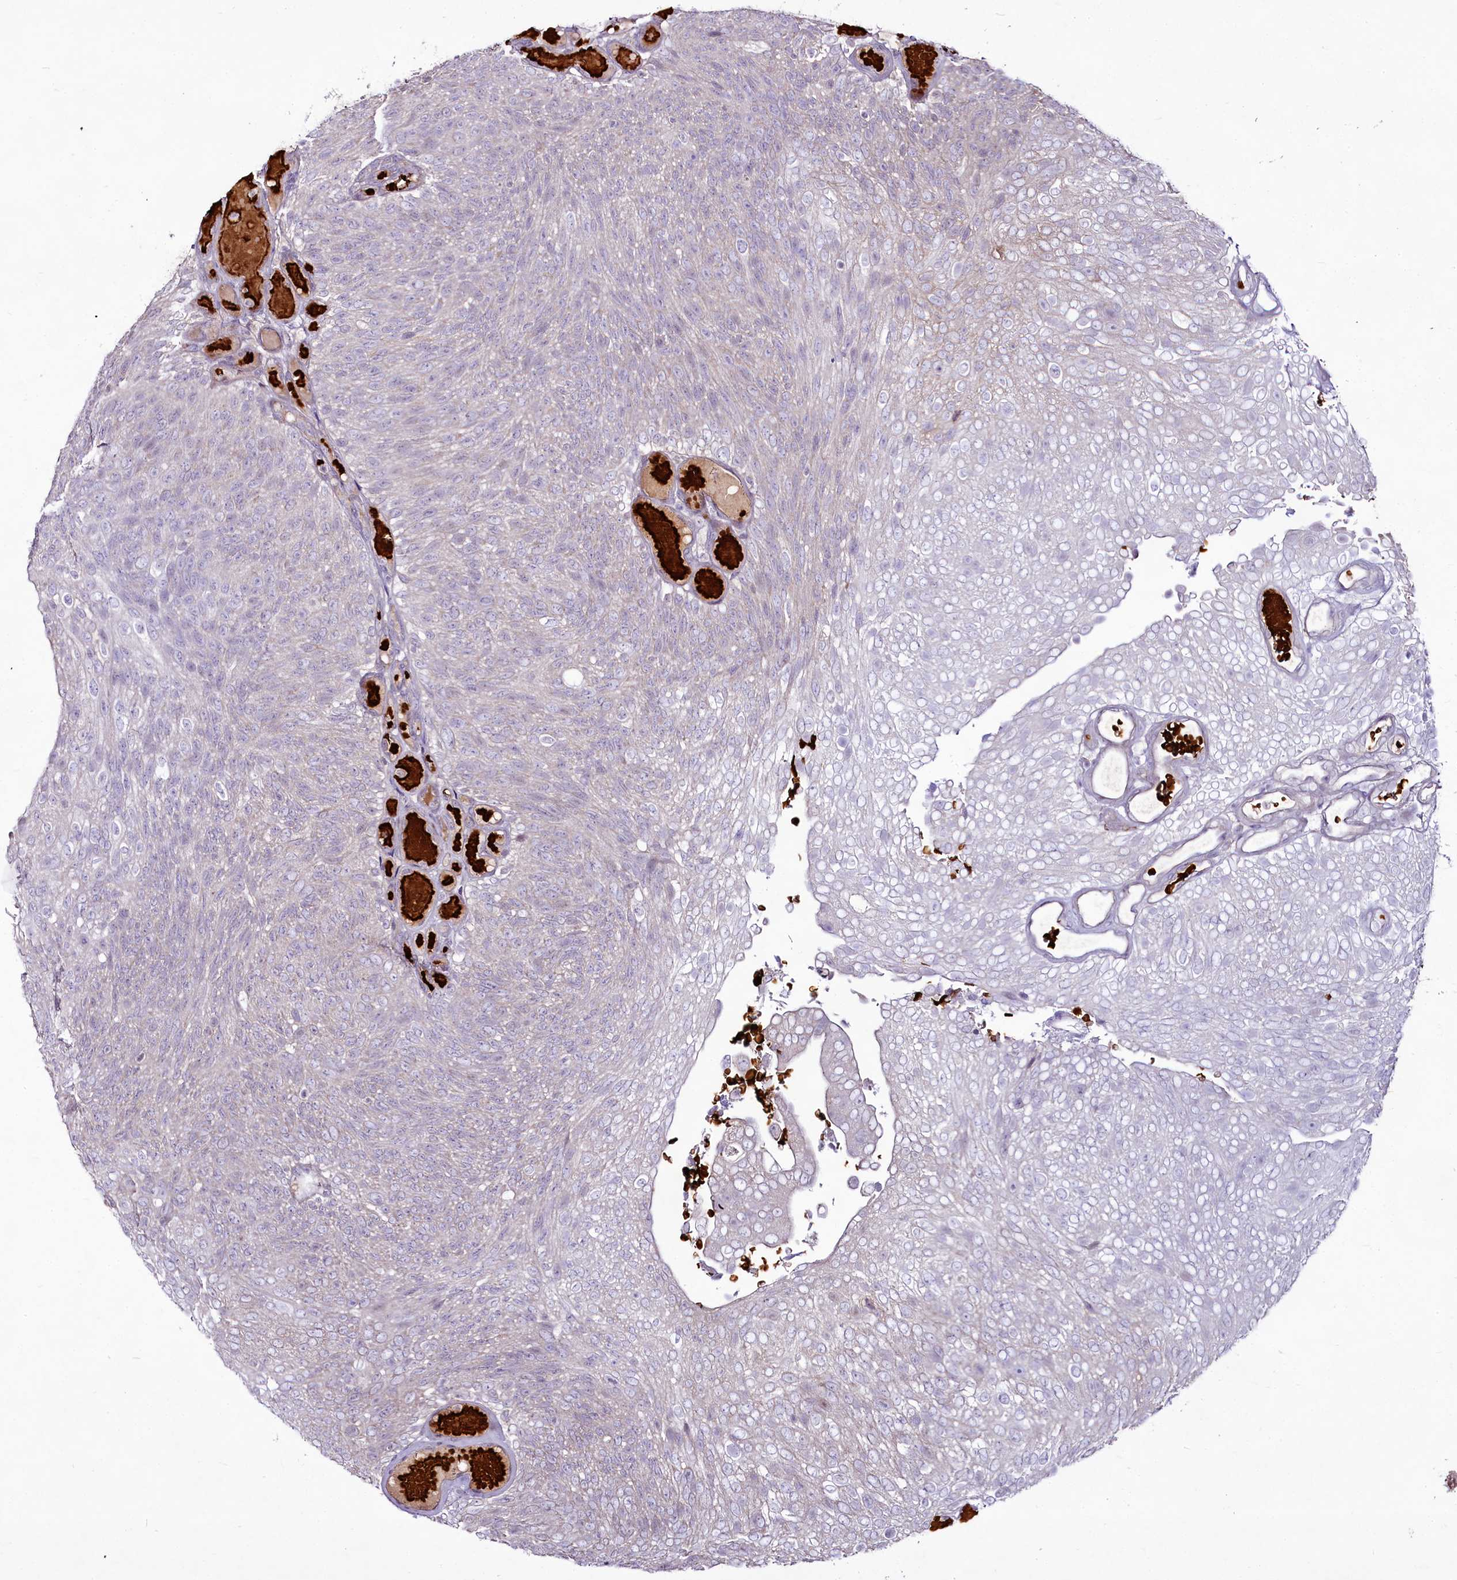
{"staining": {"intensity": "negative", "quantity": "none", "location": "none"}, "tissue": "urothelial cancer", "cell_type": "Tumor cells", "image_type": "cancer", "snomed": [{"axis": "morphology", "description": "Urothelial carcinoma, Low grade"}, {"axis": "topography", "description": "Urinary bladder"}], "caption": "Tumor cells are negative for protein expression in human urothelial cancer.", "gene": "SUSD3", "patient": {"sex": "male", "age": 78}}